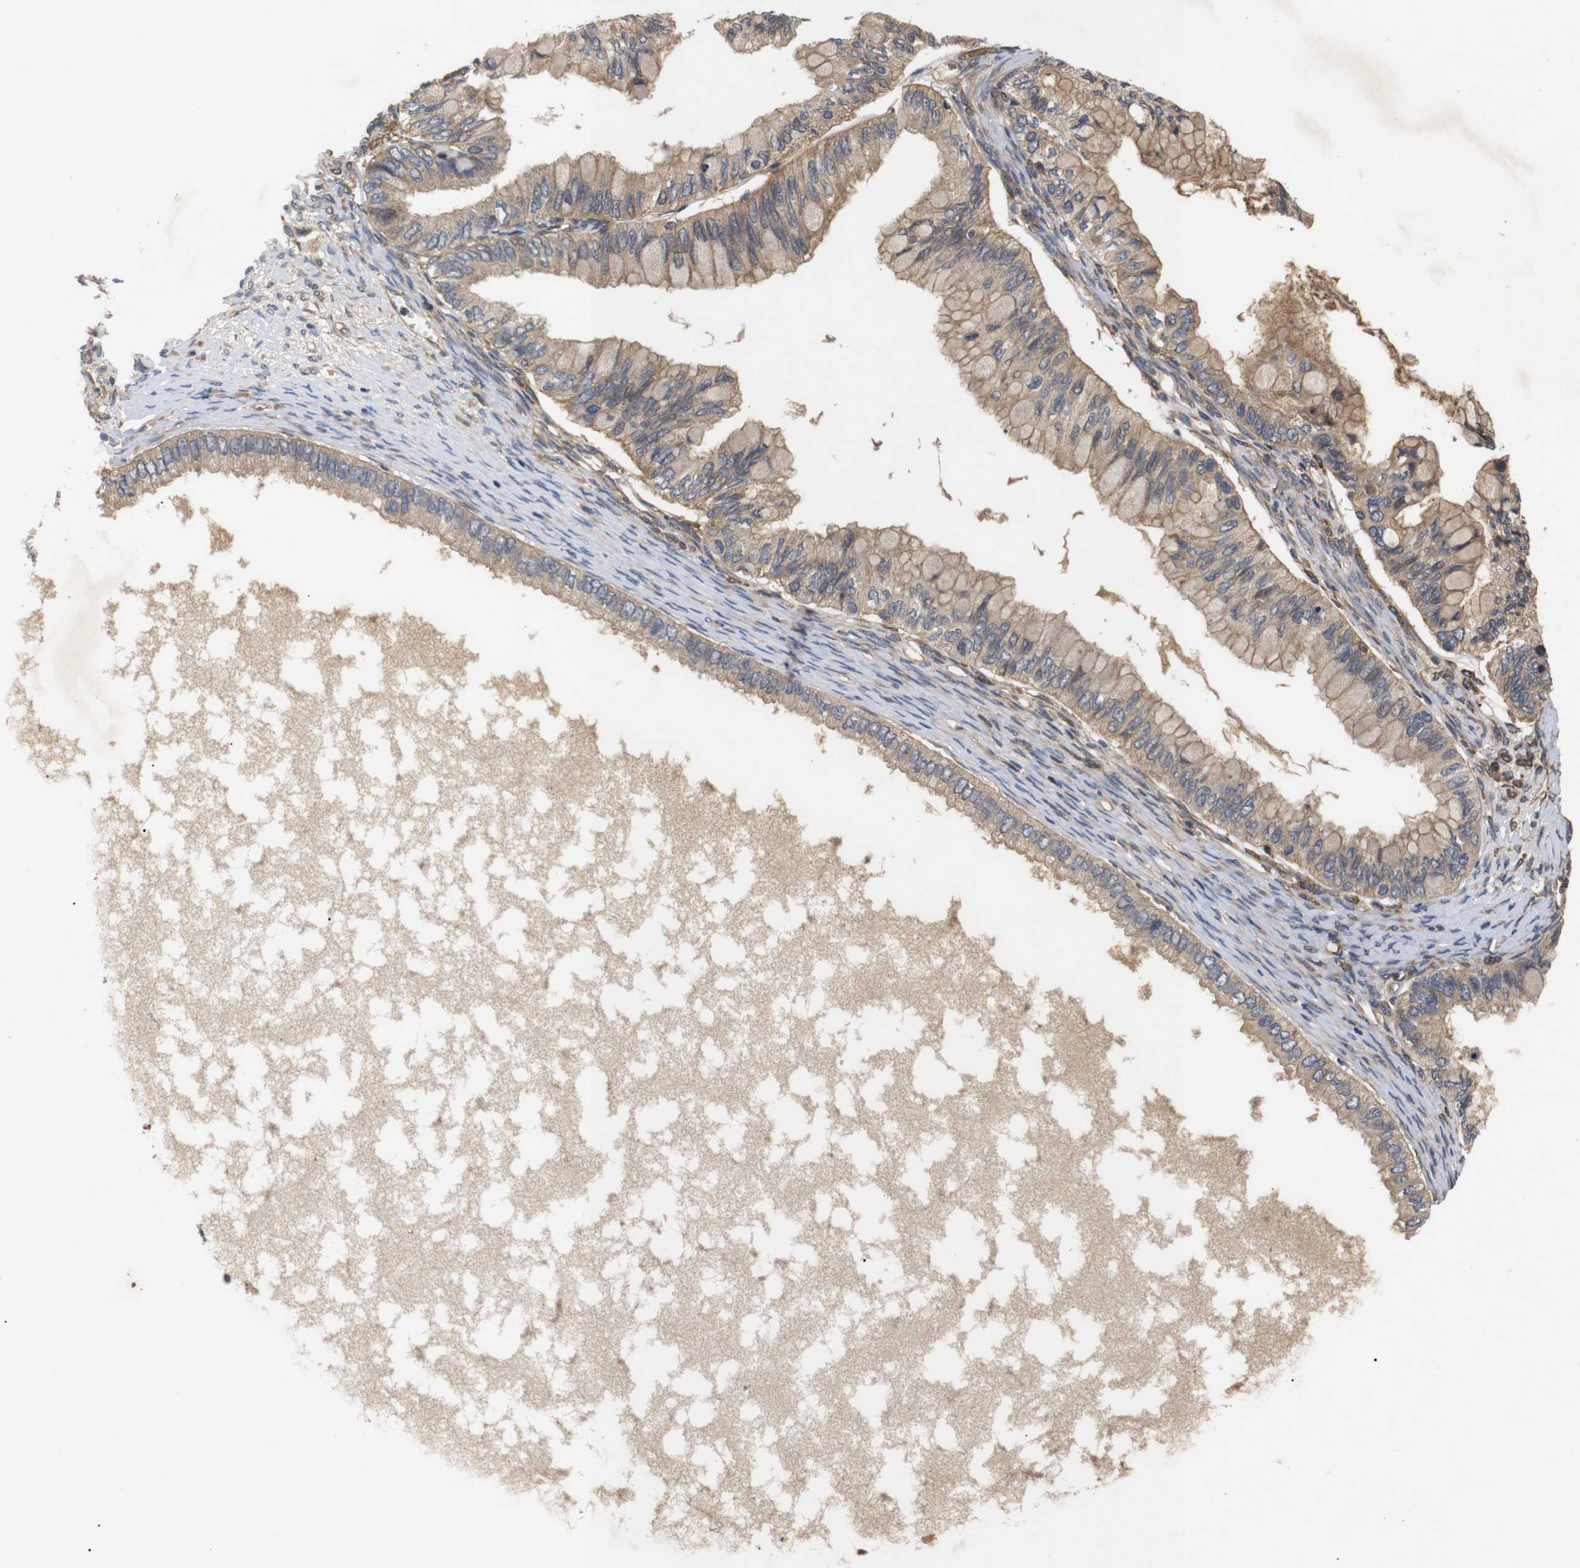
{"staining": {"intensity": "moderate", "quantity": ">75%", "location": "cytoplasmic/membranous"}, "tissue": "ovarian cancer", "cell_type": "Tumor cells", "image_type": "cancer", "snomed": [{"axis": "morphology", "description": "Cystadenocarcinoma, mucinous, NOS"}, {"axis": "topography", "description": "Ovary"}], "caption": "A brown stain highlights moderate cytoplasmic/membranous positivity of a protein in human mucinous cystadenocarcinoma (ovarian) tumor cells. The protein of interest is shown in brown color, while the nuclei are stained blue.", "gene": "RIPK1", "patient": {"sex": "female", "age": 80}}